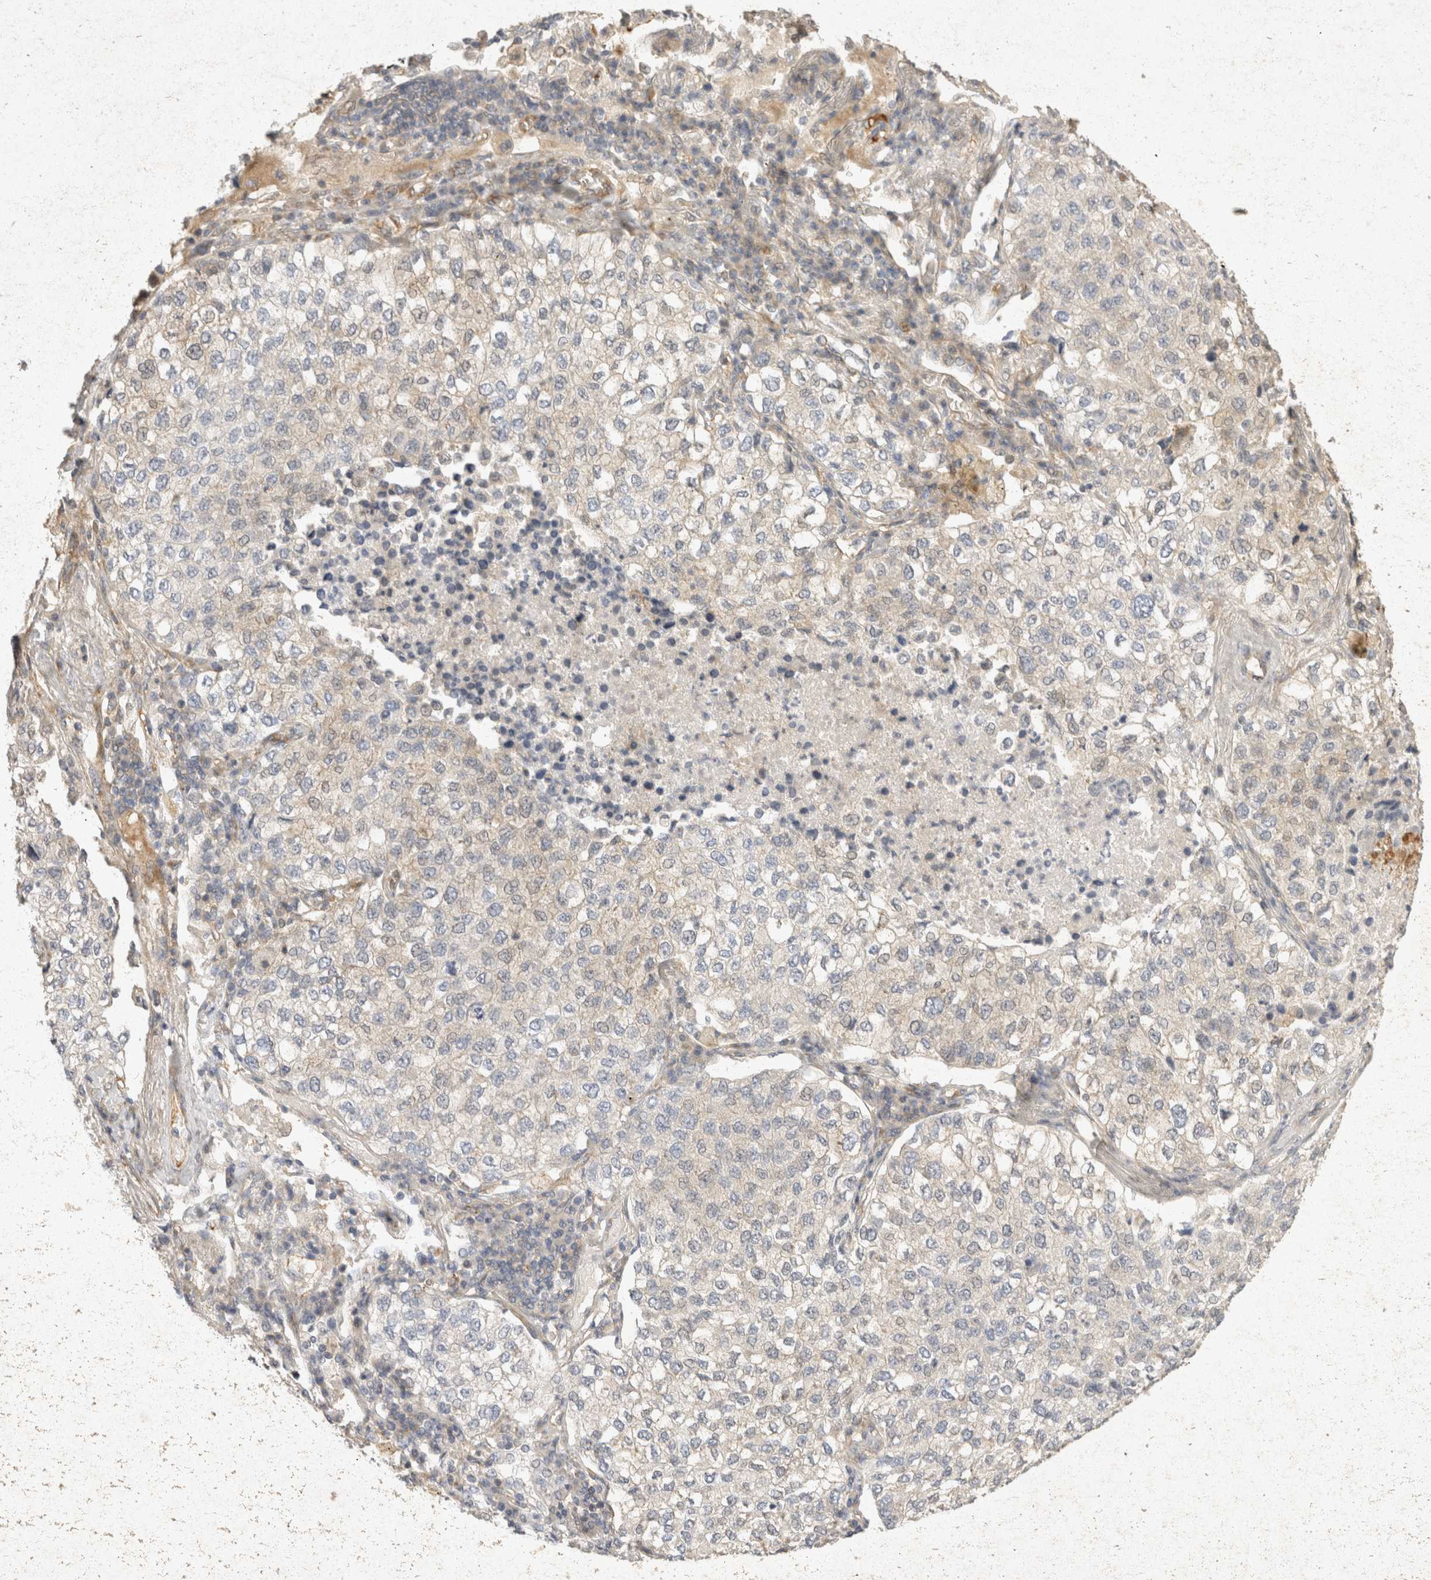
{"staining": {"intensity": "negative", "quantity": "none", "location": "none"}, "tissue": "lung cancer", "cell_type": "Tumor cells", "image_type": "cancer", "snomed": [{"axis": "morphology", "description": "Adenocarcinoma, NOS"}, {"axis": "topography", "description": "Lung"}], "caption": "There is no significant expression in tumor cells of lung cancer.", "gene": "EIF4G3", "patient": {"sex": "male", "age": 63}}